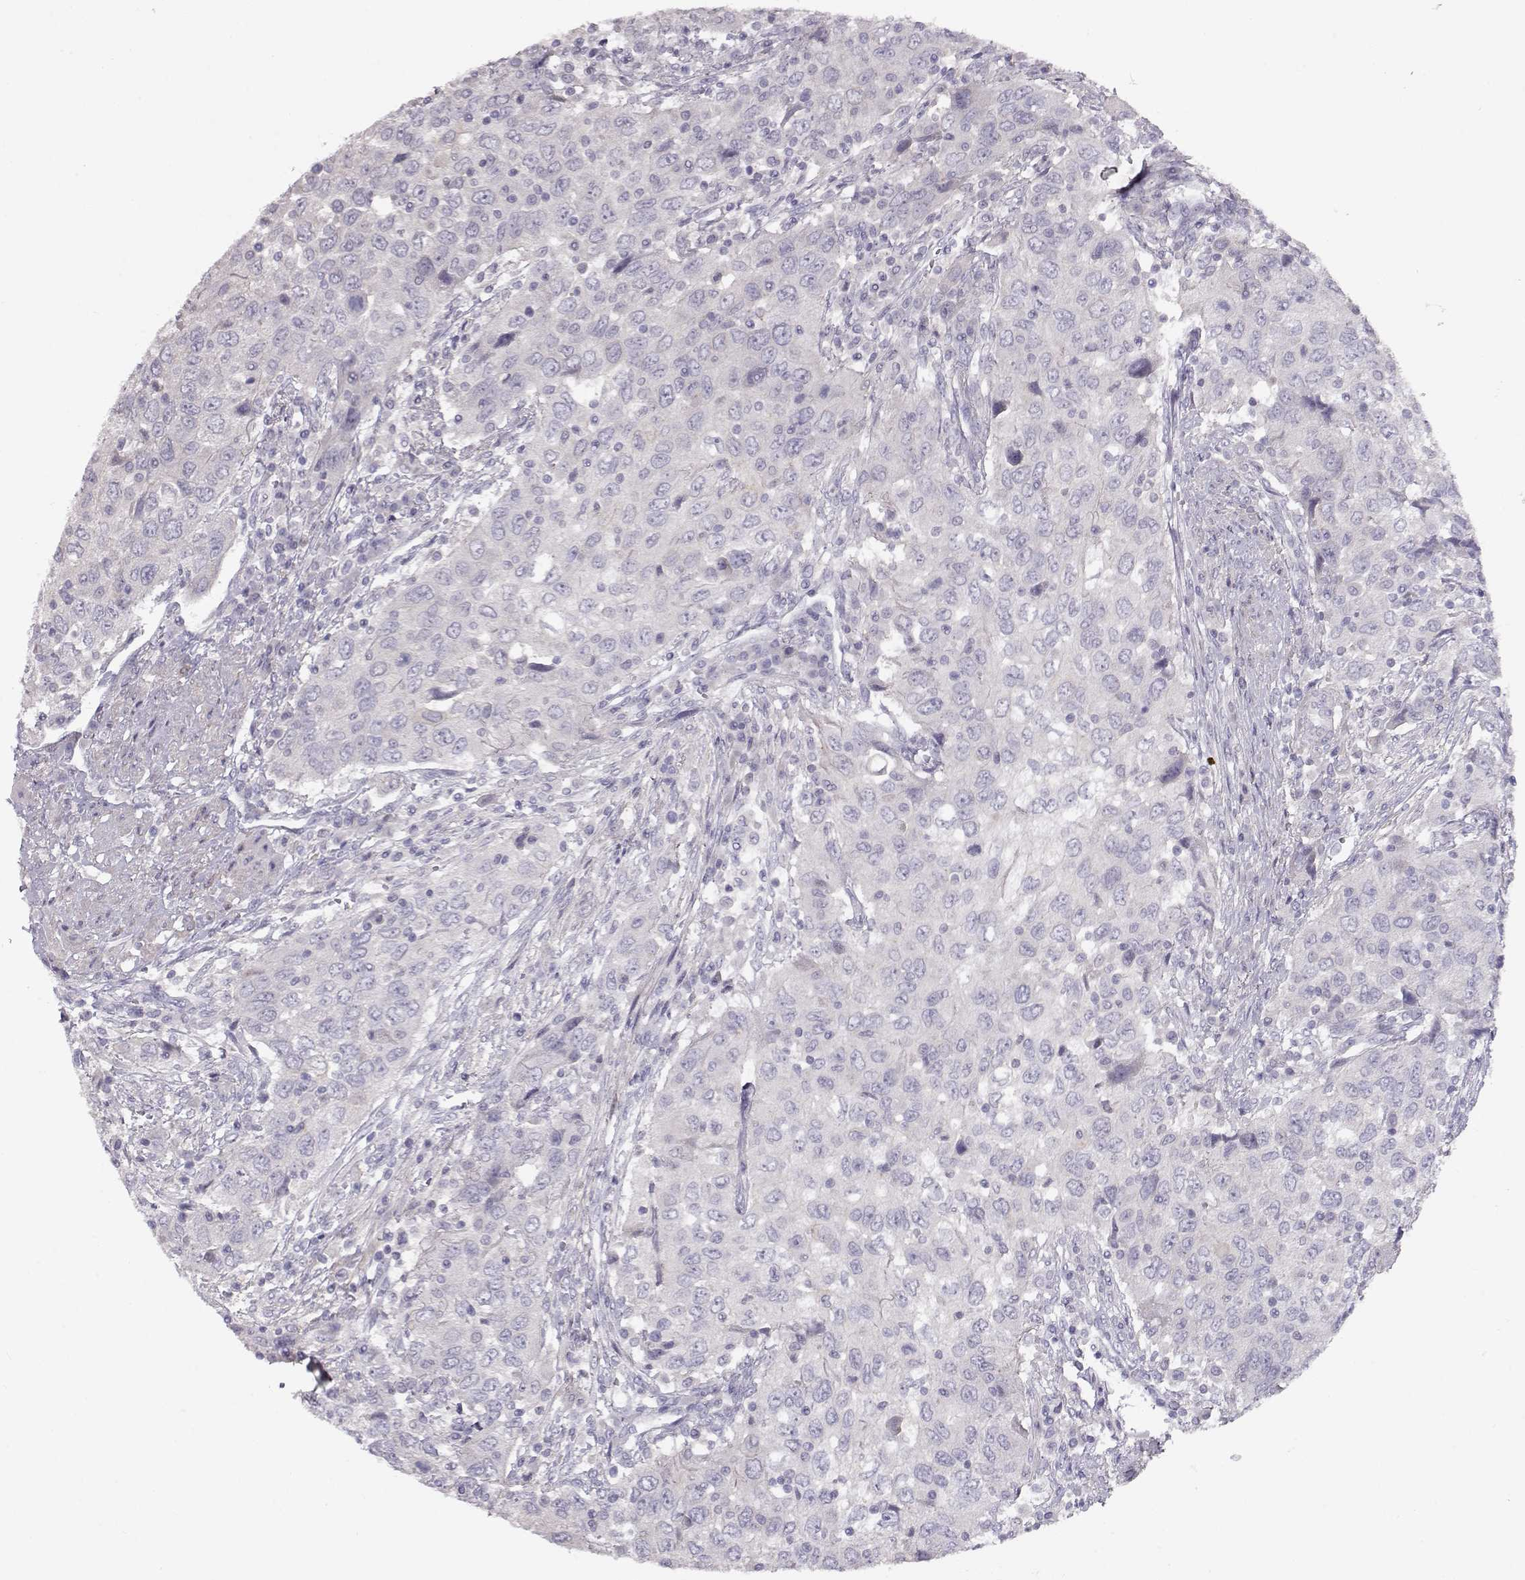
{"staining": {"intensity": "negative", "quantity": "none", "location": "none"}, "tissue": "urothelial cancer", "cell_type": "Tumor cells", "image_type": "cancer", "snomed": [{"axis": "morphology", "description": "Urothelial carcinoma, High grade"}, {"axis": "topography", "description": "Urinary bladder"}], "caption": "Human urothelial cancer stained for a protein using IHC demonstrates no expression in tumor cells.", "gene": "GRK1", "patient": {"sex": "male", "age": 76}}